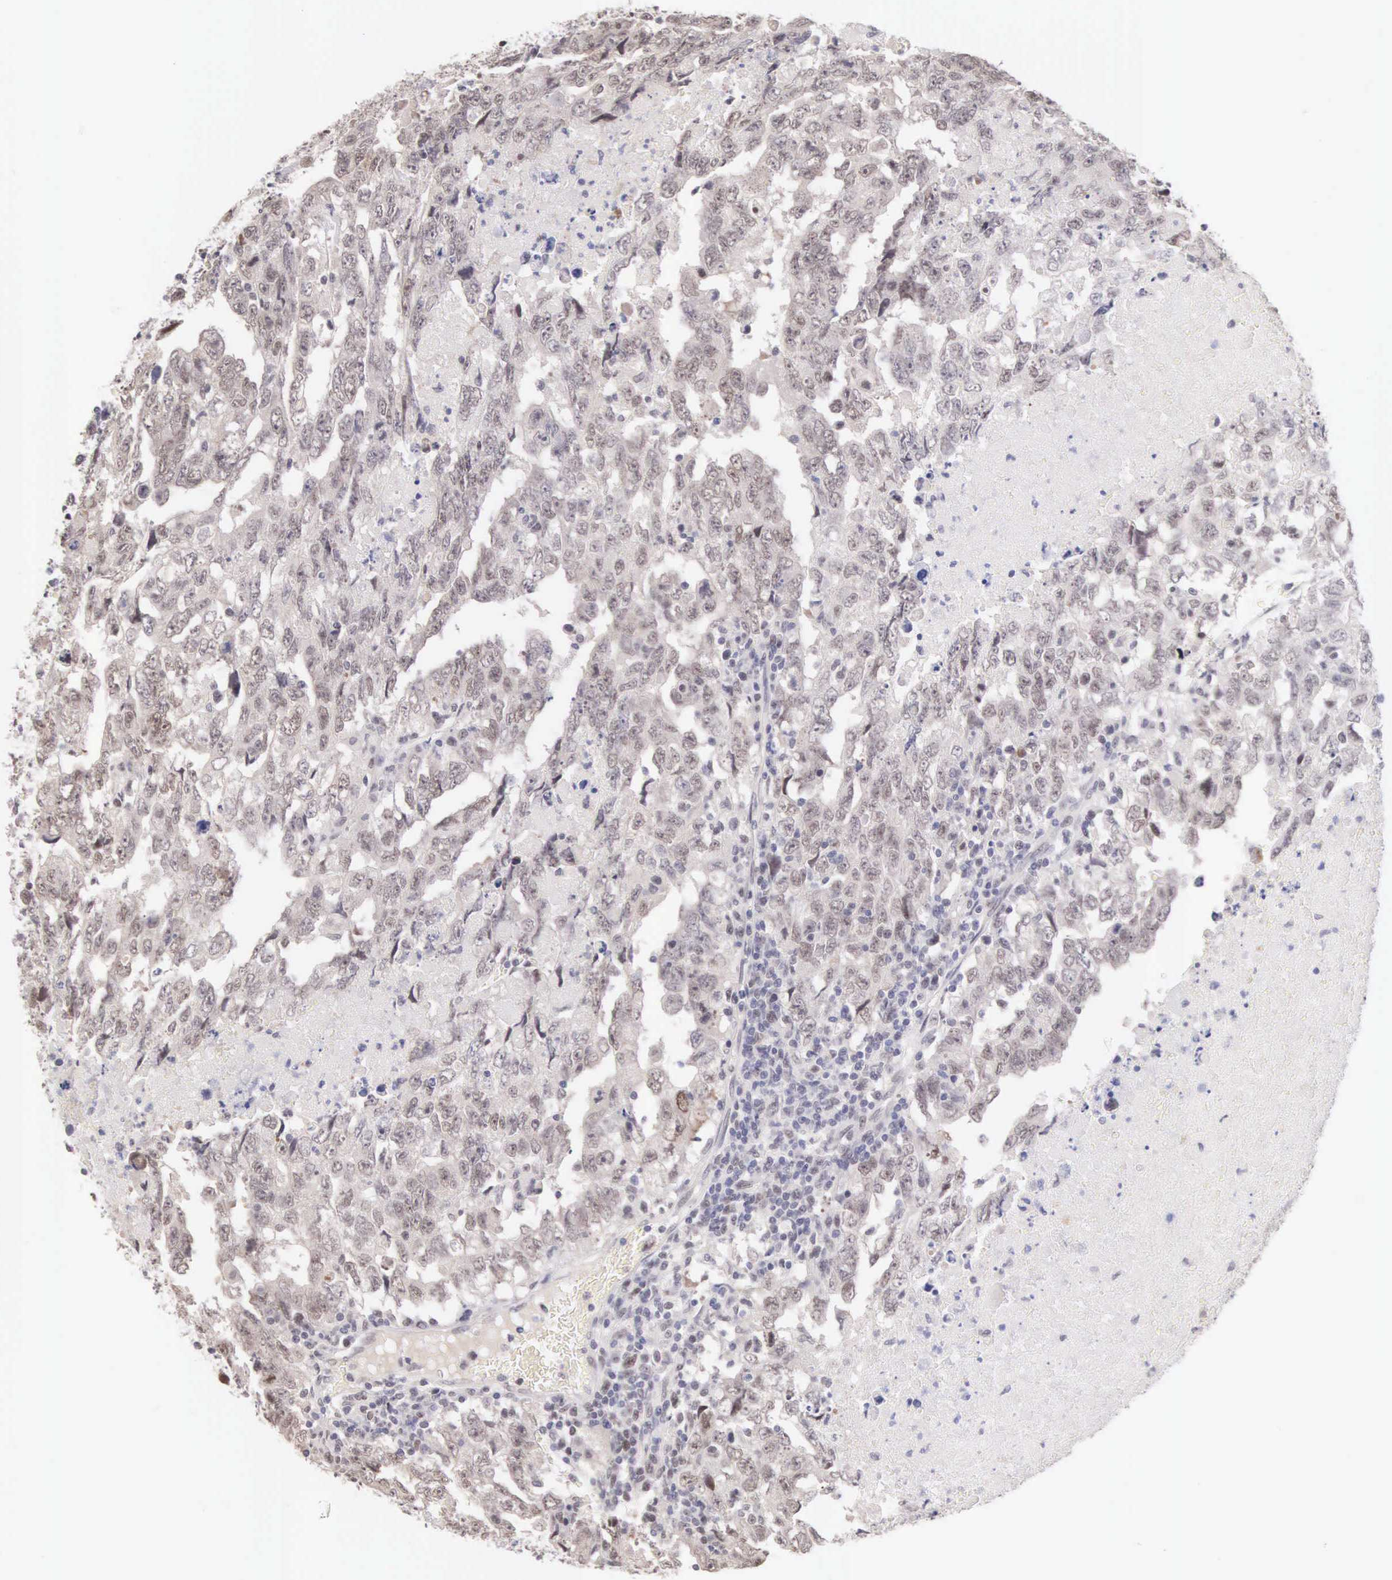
{"staining": {"intensity": "weak", "quantity": "<25%", "location": "nuclear"}, "tissue": "testis cancer", "cell_type": "Tumor cells", "image_type": "cancer", "snomed": [{"axis": "morphology", "description": "Carcinoma, Embryonal, NOS"}, {"axis": "topography", "description": "Testis"}], "caption": "Tumor cells are negative for brown protein staining in testis embryonal carcinoma. (DAB (3,3'-diaminobenzidine) IHC with hematoxylin counter stain).", "gene": "HMGXB4", "patient": {"sex": "male", "age": 36}}